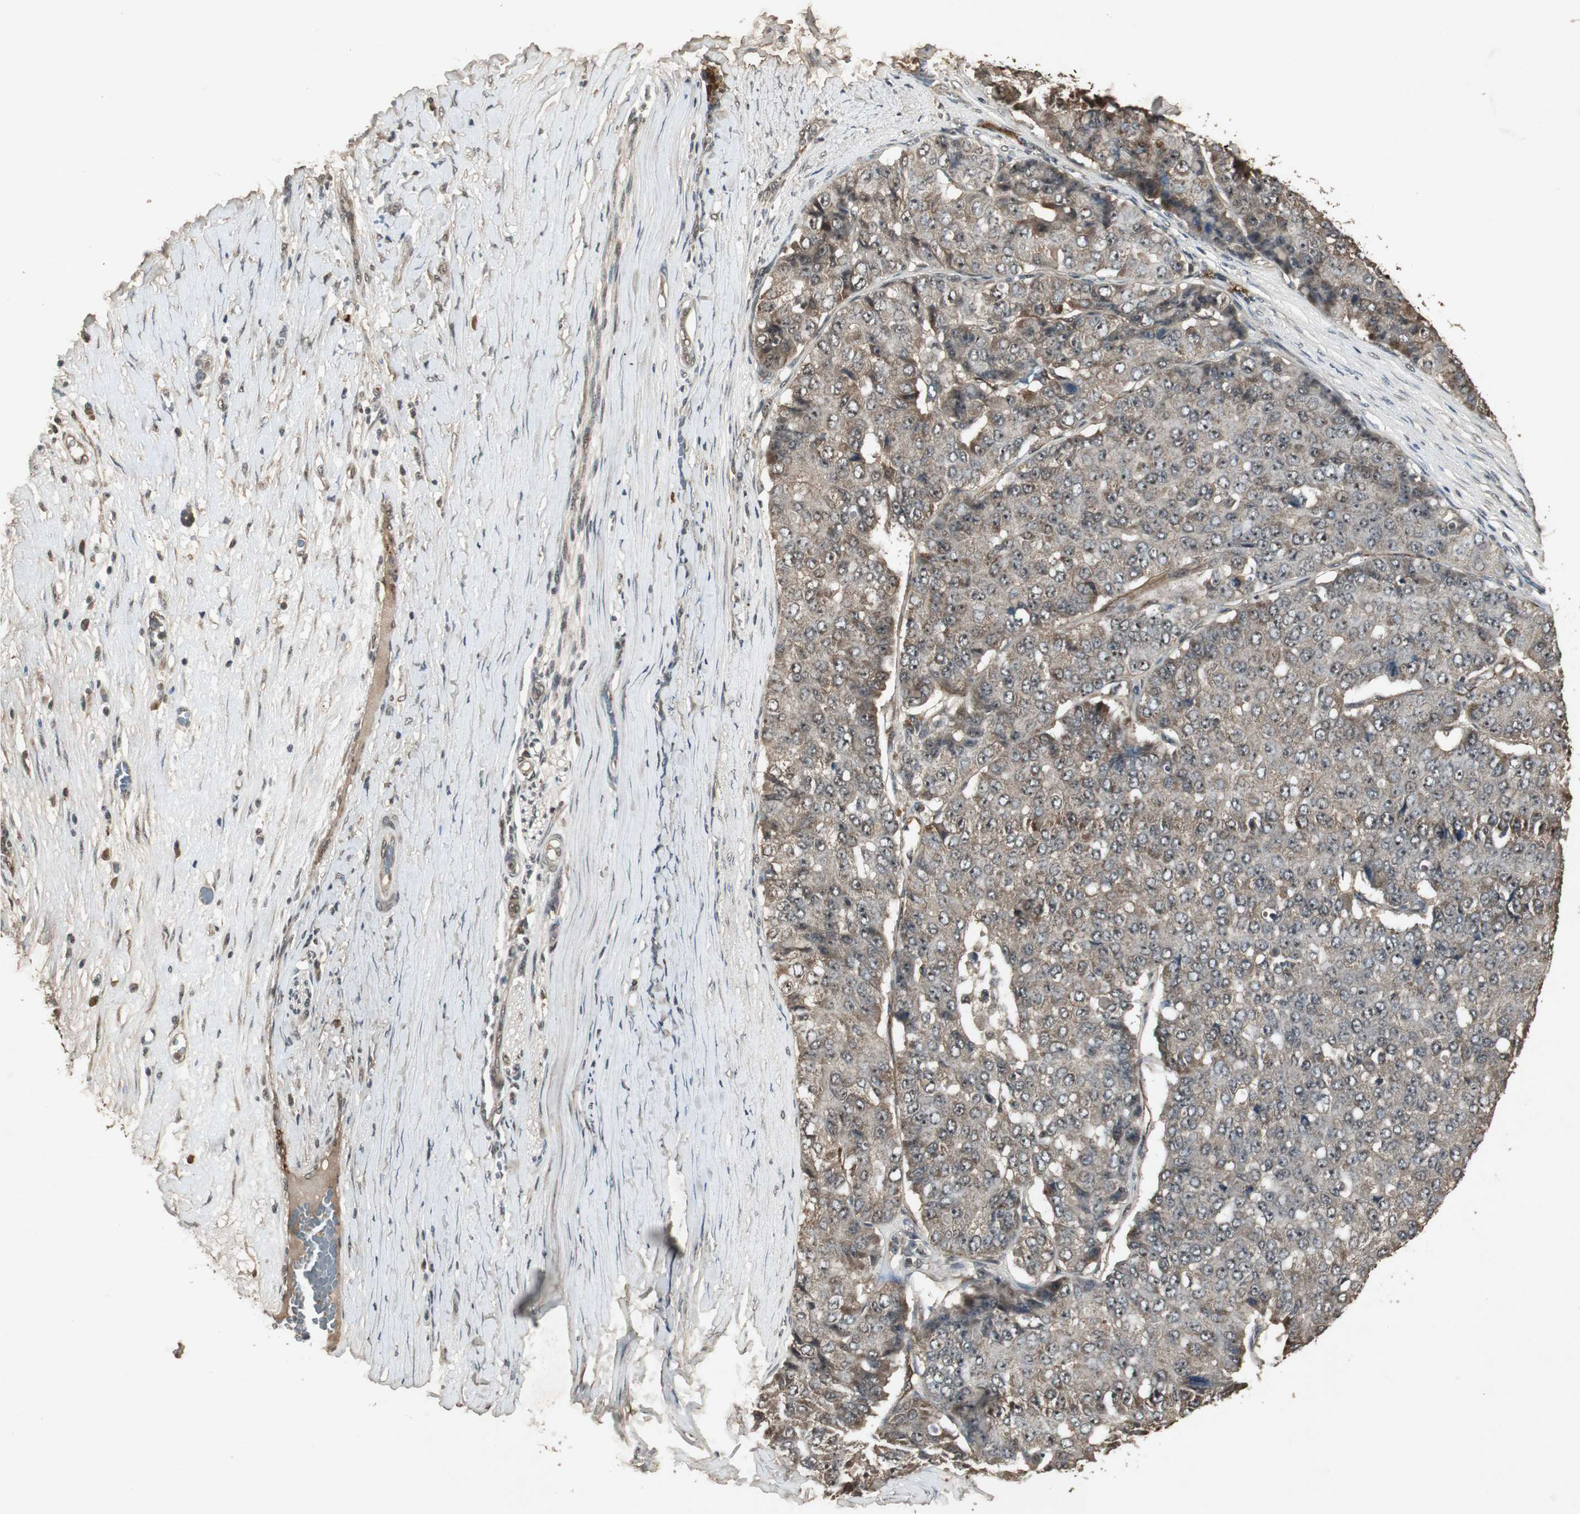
{"staining": {"intensity": "moderate", "quantity": ">75%", "location": "cytoplasmic/membranous,nuclear"}, "tissue": "pancreatic cancer", "cell_type": "Tumor cells", "image_type": "cancer", "snomed": [{"axis": "morphology", "description": "Adenocarcinoma, NOS"}, {"axis": "topography", "description": "Pancreas"}], "caption": "DAB (3,3'-diaminobenzidine) immunohistochemical staining of human pancreatic cancer (adenocarcinoma) reveals moderate cytoplasmic/membranous and nuclear protein expression in about >75% of tumor cells.", "gene": "EMX1", "patient": {"sex": "male", "age": 50}}